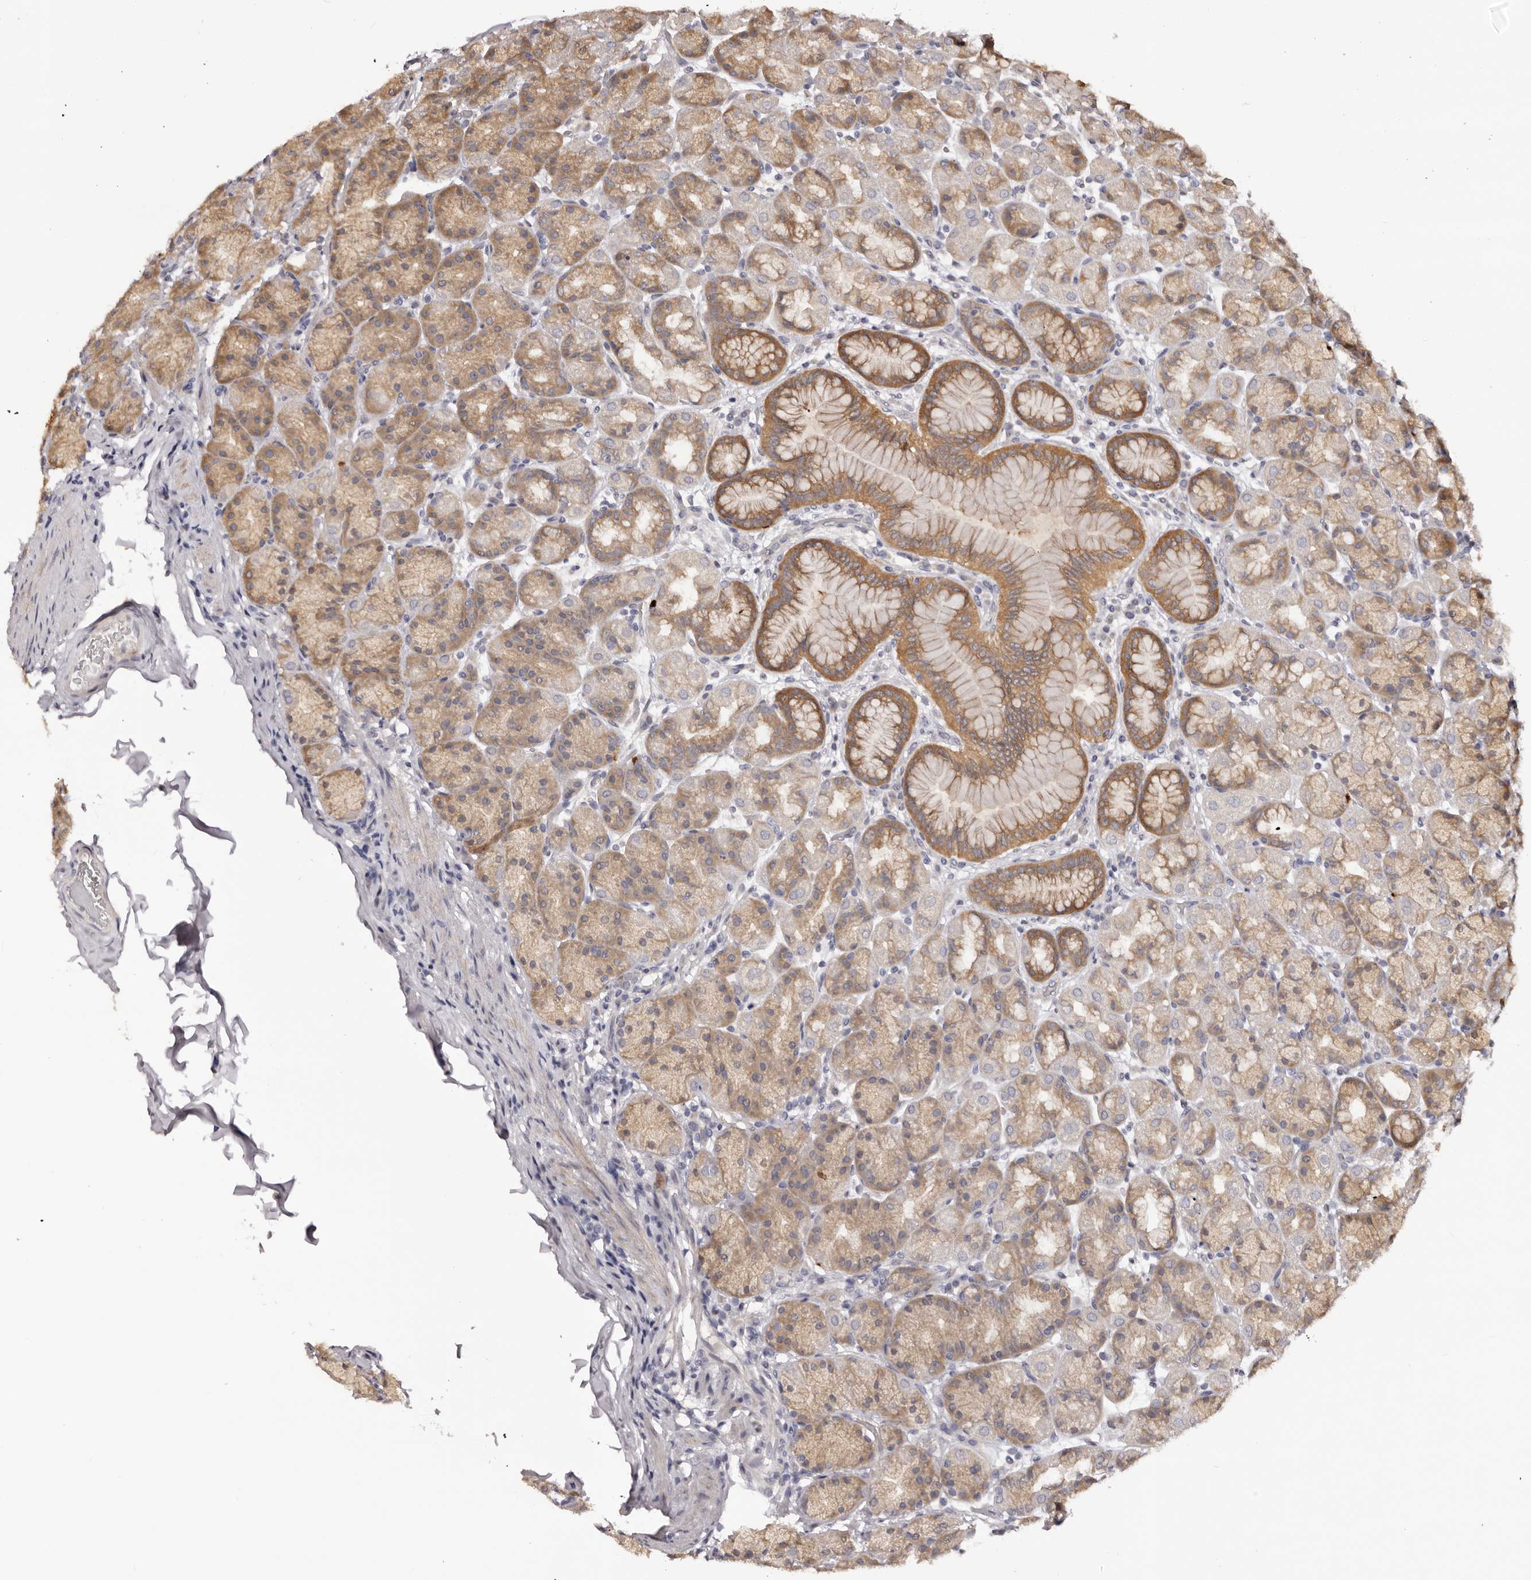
{"staining": {"intensity": "moderate", "quantity": ">75%", "location": "cytoplasmic/membranous"}, "tissue": "stomach", "cell_type": "Glandular cells", "image_type": "normal", "snomed": [{"axis": "morphology", "description": "Normal tissue, NOS"}, {"axis": "topography", "description": "Stomach, upper"}], "caption": "Immunohistochemistry (IHC) staining of normal stomach, which demonstrates medium levels of moderate cytoplasmic/membranous positivity in approximately >75% of glandular cells indicating moderate cytoplasmic/membranous protein positivity. The staining was performed using DAB (brown) for protein detection and nuclei were counterstained in hematoxylin (blue).", "gene": "KCNJ8", "patient": {"sex": "male", "age": 68}}